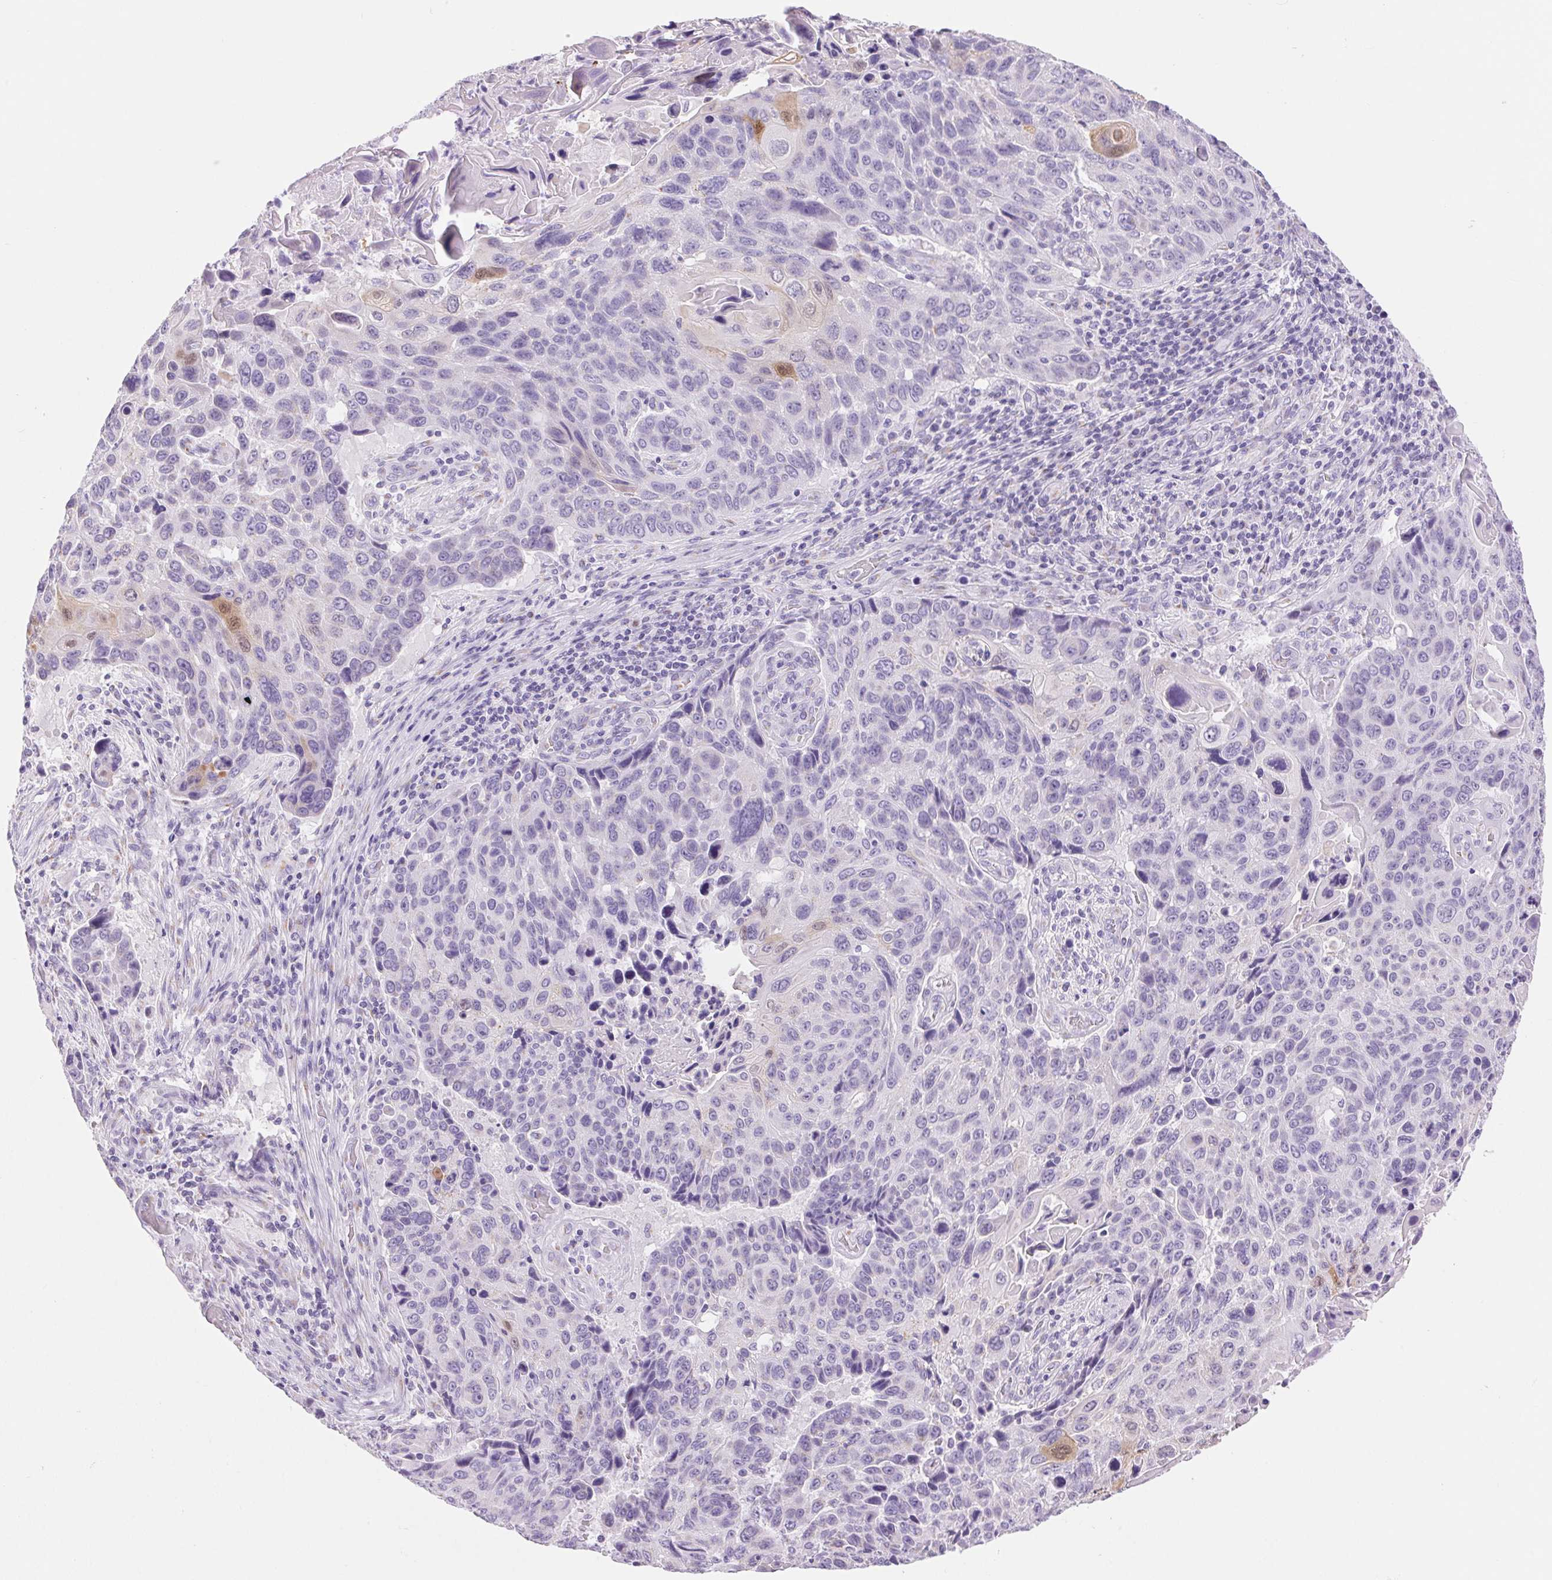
{"staining": {"intensity": "weak", "quantity": "<25%", "location": "cytoplasmic/membranous,nuclear"}, "tissue": "lung cancer", "cell_type": "Tumor cells", "image_type": "cancer", "snomed": [{"axis": "morphology", "description": "Squamous cell carcinoma, NOS"}, {"axis": "topography", "description": "Lung"}], "caption": "Tumor cells show no significant protein expression in lung cancer.", "gene": "SERPINB3", "patient": {"sex": "male", "age": 68}}